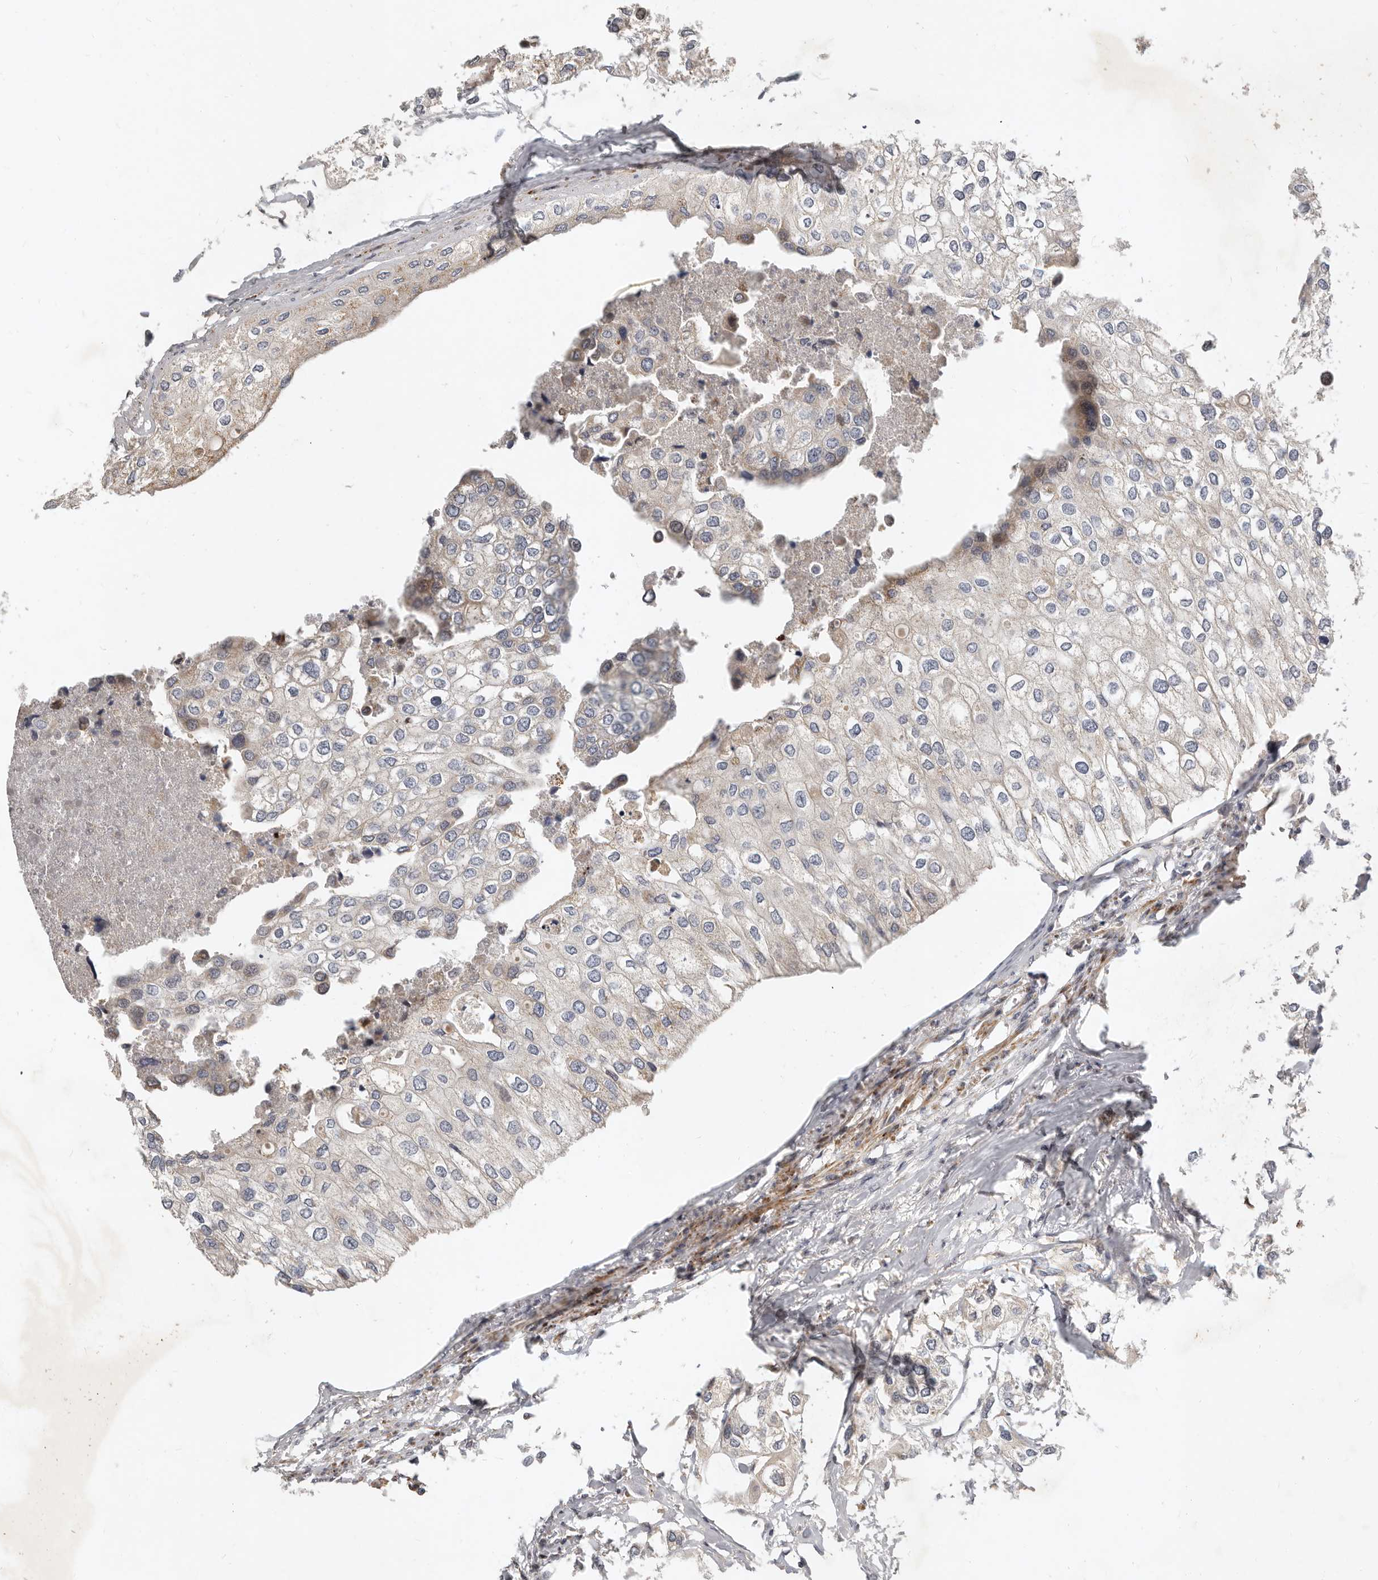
{"staining": {"intensity": "negative", "quantity": "none", "location": "none"}, "tissue": "urothelial cancer", "cell_type": "Tumor cells", "image_type": "cancer", "snomed": [{"axis": "morphology", "description": "Urothelial carcinoma, High grade"}, {"axis": "topography", "description": "Urinary bladder"}], "caption": "Tumor cells are negative for protein expression in human urothelial carcinoma (high-grade). (DAB immunohistochemistry (IHC) with hematoxylin counter stain).", "gene": "MICALL2", "patient": {"sex": "male", "age": 64}}